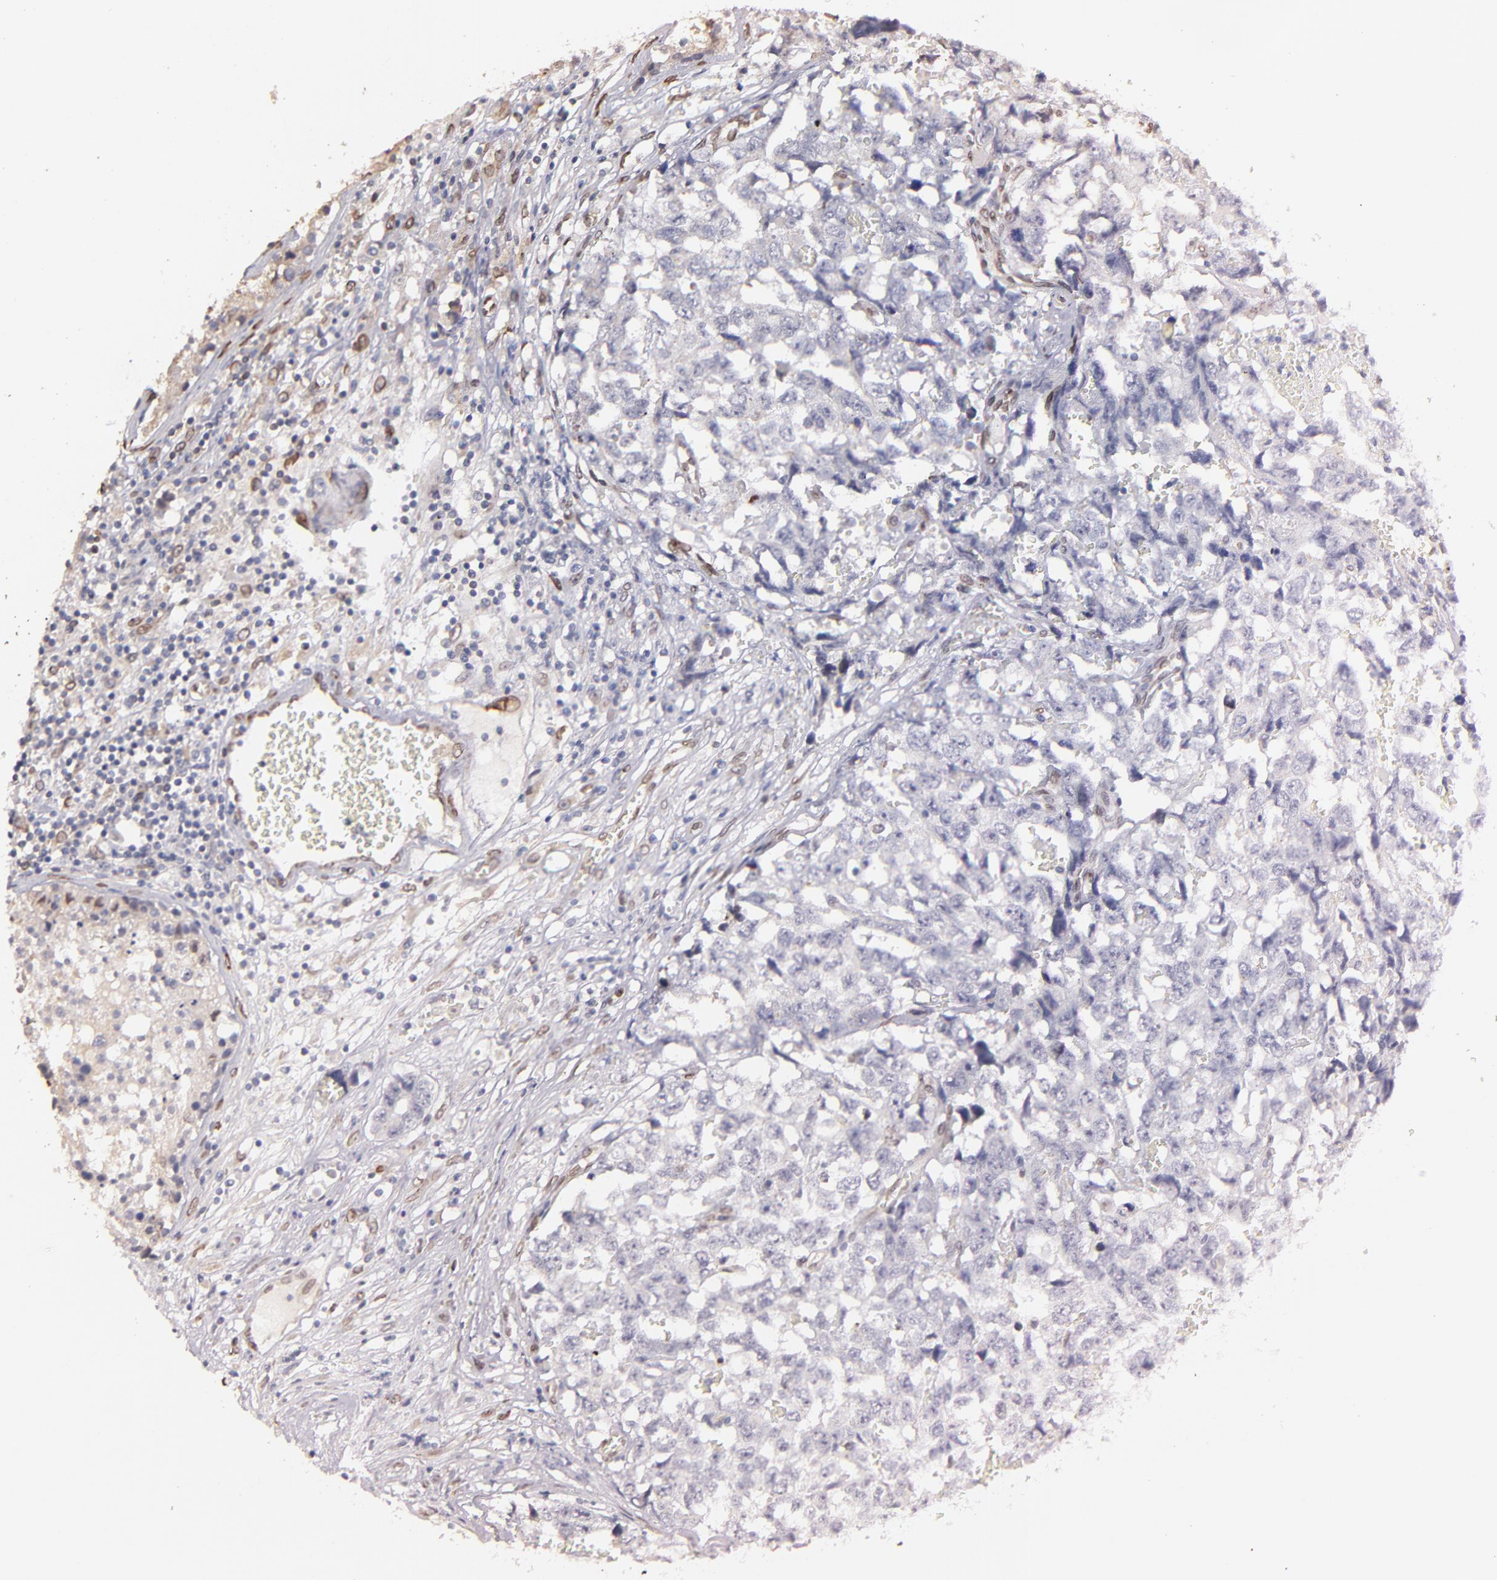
{"staining": {"intensity": "negative", "quantity": "none", "location": "none"}, "tissue": "testis cancer", "cell_type": "Tumor cells", "image_type": "cancer", "snomed": [{"axis": "morphology", "description": "Carcinoma, Embryonal, NOS"}, {"axis": "topography", "description": "Testis"}], "caption": "Tumor cells are negative for protein expression in human testis embryonal carcinoma.", "gene": "PUM3", "patient": {"sex": "male", "age": 31}}